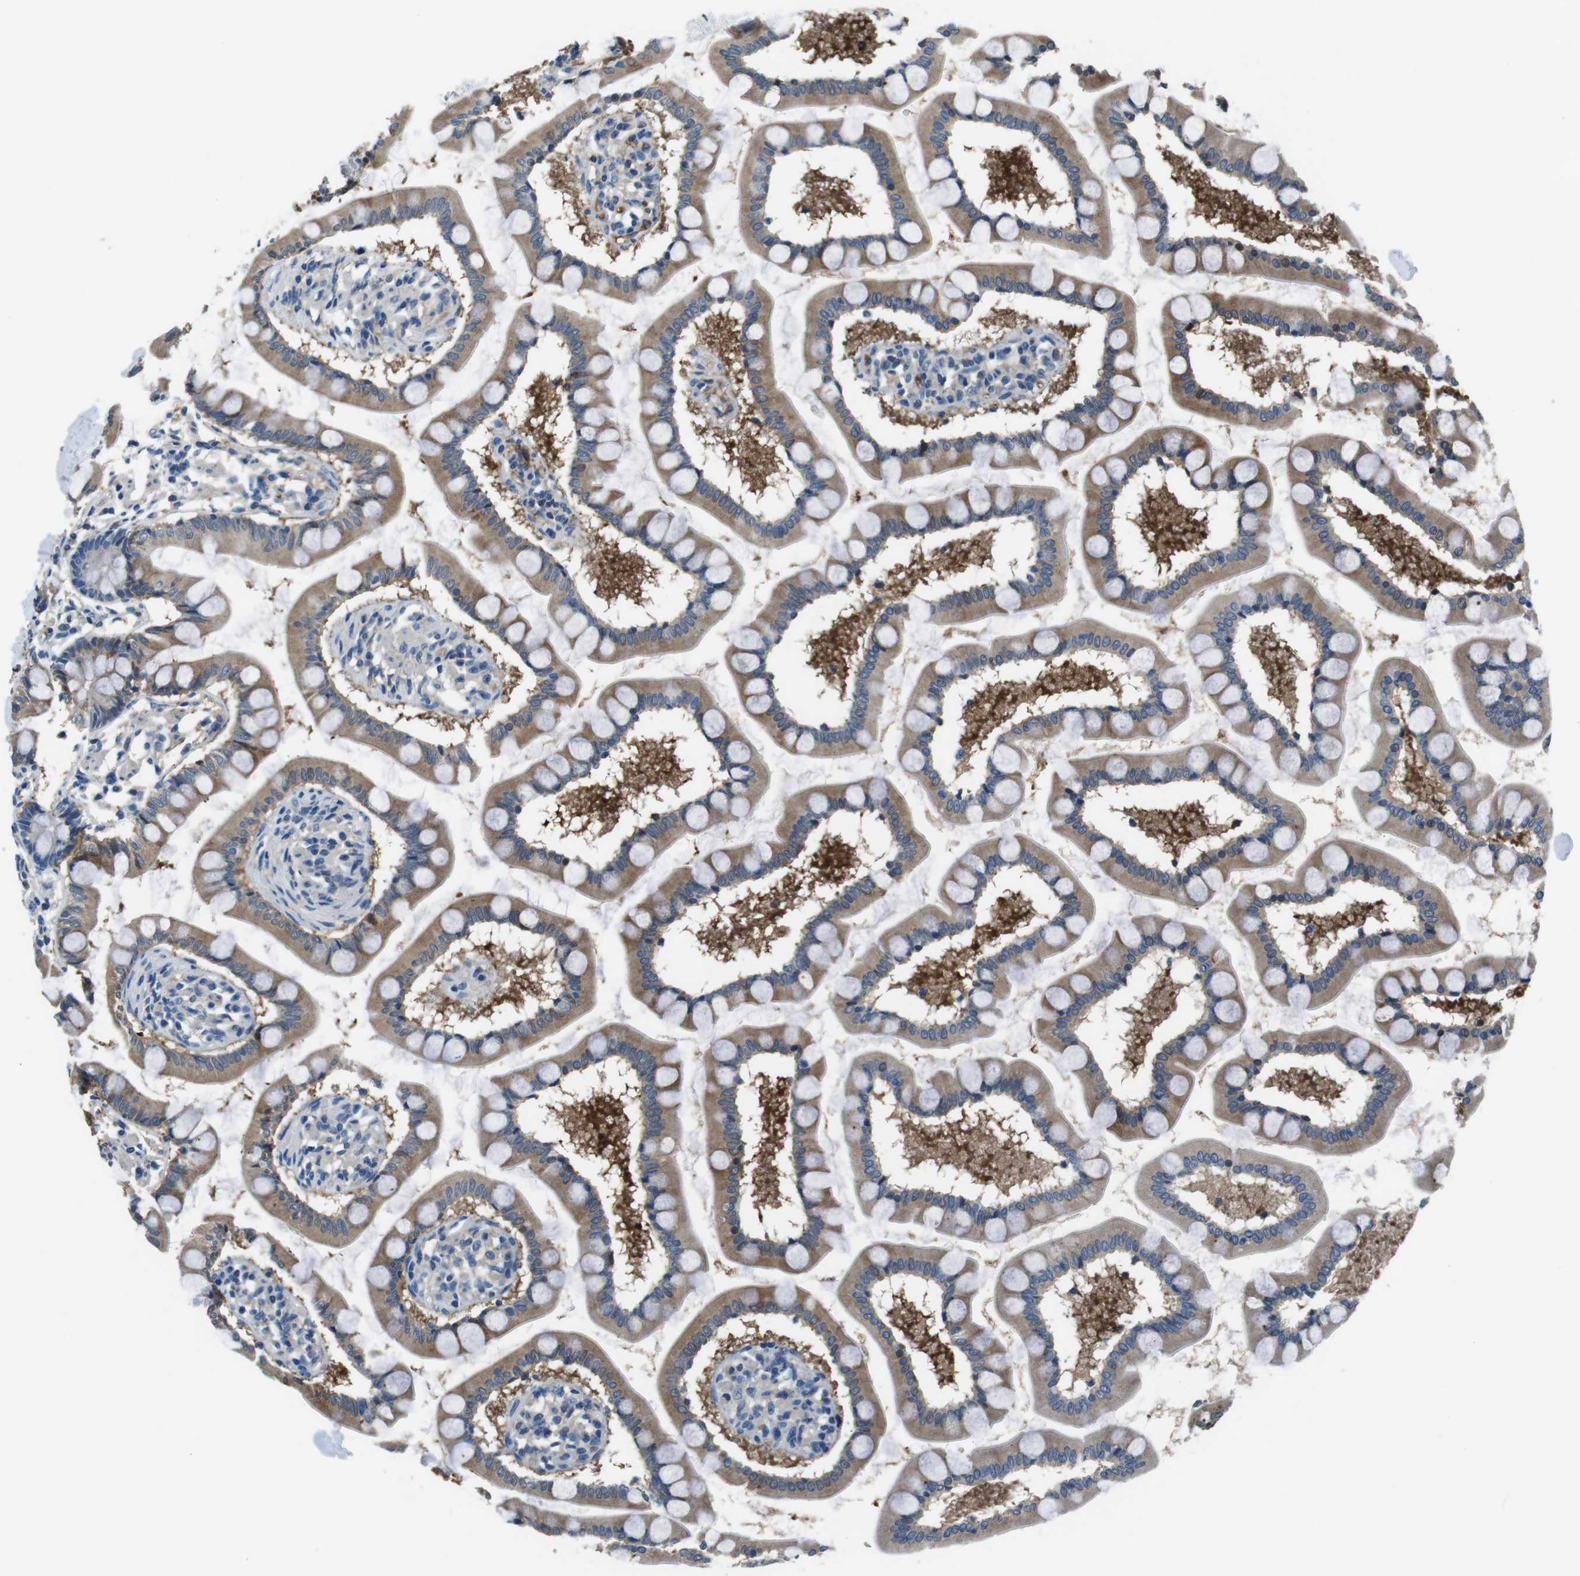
{"staining": {"intensity": "moderate", "quantity": ">75%", "location": "cytoplasmic/membranous"}, "tissue": "small intestine", "cell_type": "Glandular cells", "image_type": "normal", "snomed": [{"axis": "morphology", "description": "Normal tissue, NOS"}, {"axis": "topography", "description": "Small intestine"}], "caption": "Small intestine stained with immunohistochemistry shows moderate cytoplasmic/membranous staining in approximately >75% of glandular cells. (DAB = brown stain, brightfield microscopy at high magnification).", "gene": "TULP3", "patient": {"sex": "male", "age": 41}}